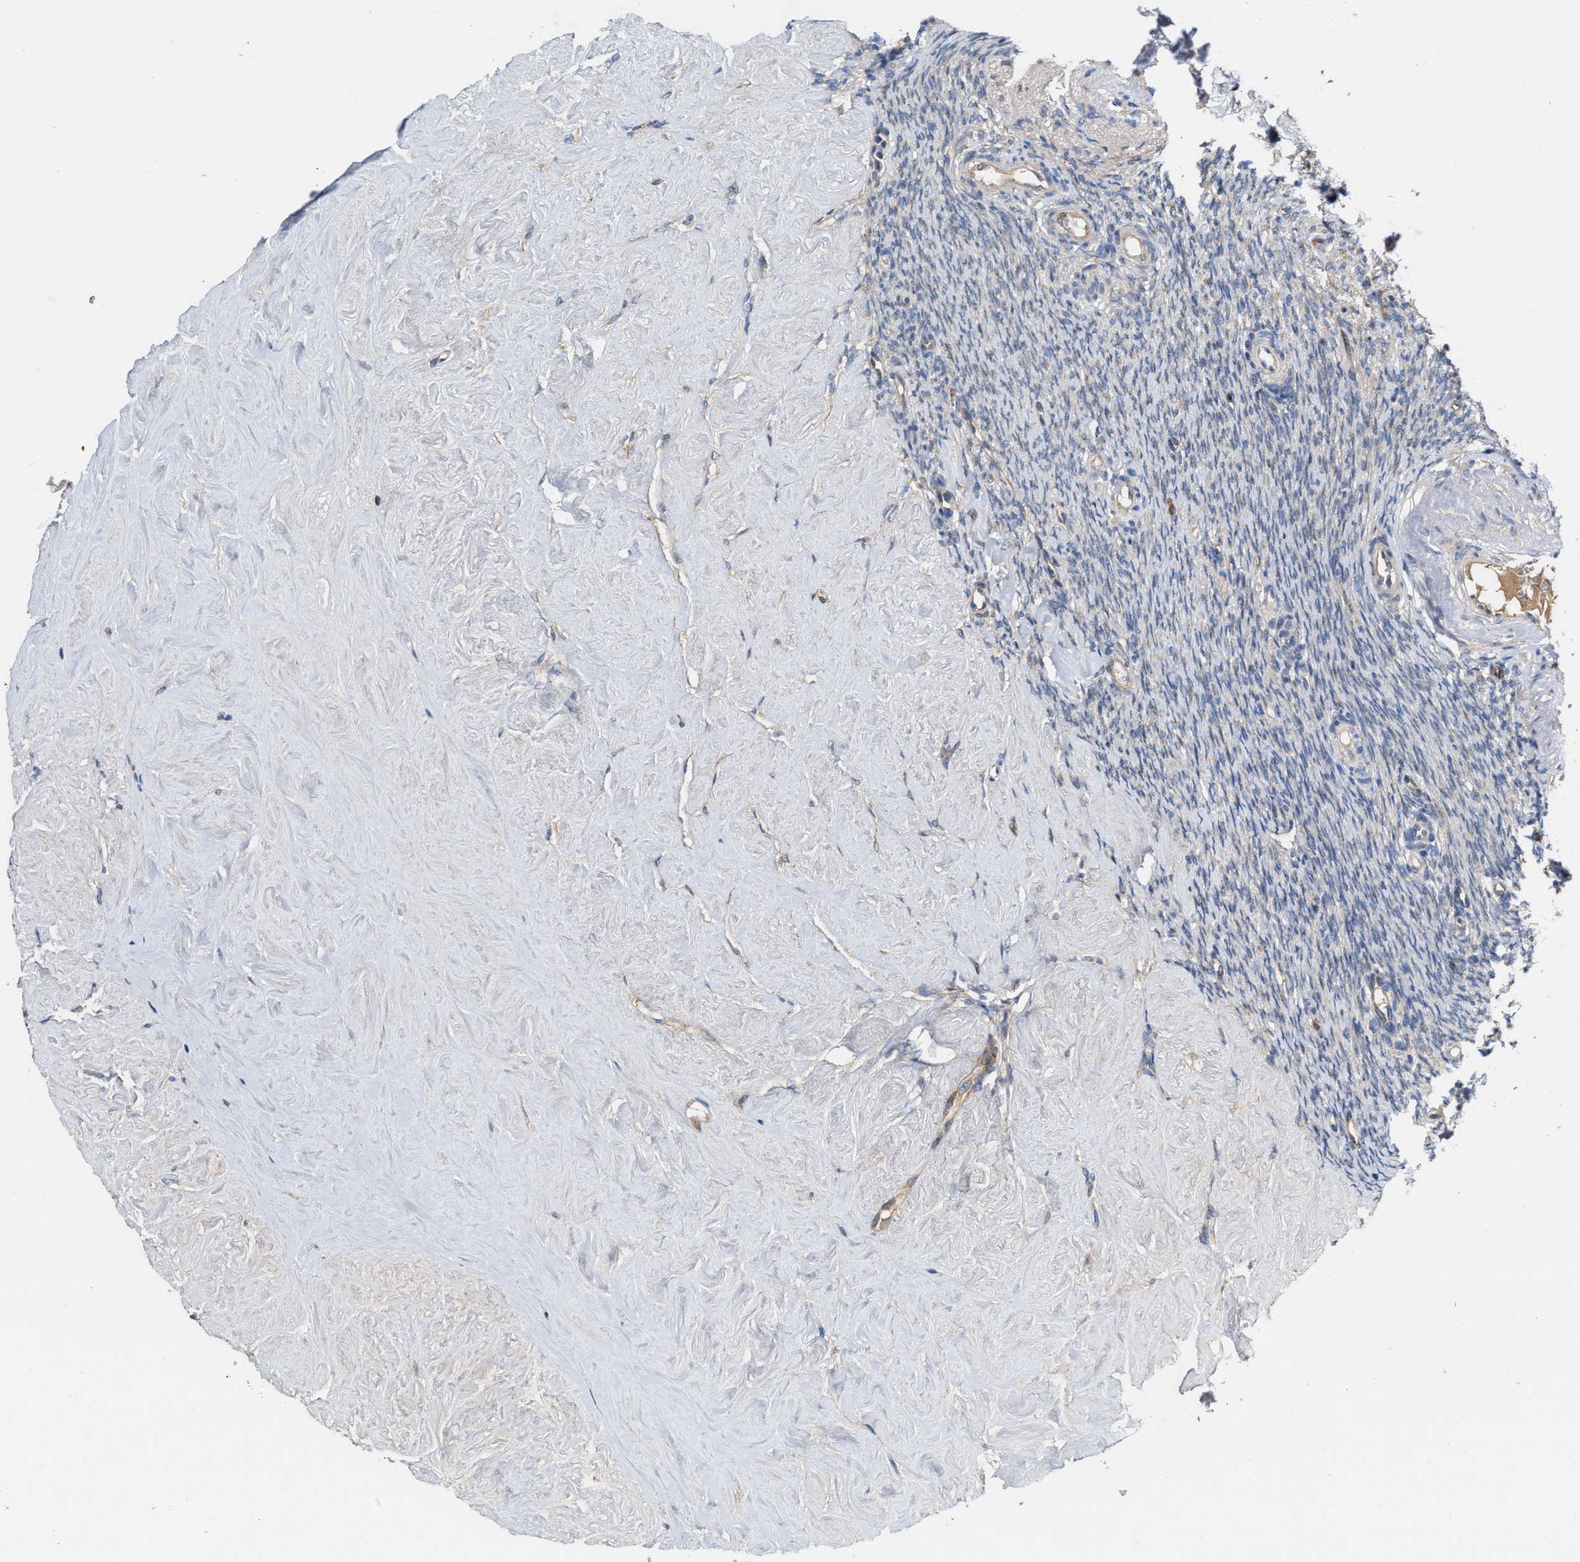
{"staining": {"intensity": "moderate", "quantity": ">75%", "location": "cytoplasmic/membranous"}, "tissue": "ovary", "cell_type": "Follicle cells", "image_type": "normal", "snomed": [{"axis": "morphology", "description": "Normal tissue, NOS"}, {"axis": "topography", "description": "Ovary"}], "caption": "Immunohistochemistry (DAB (3,3'-diaminobenzidine)) staining of benign ovary exhibits moderate cytoplasmic/membranous protein staining in approximately >75% of follicle cells.", "gene": "BBLN", "patient": {"sex": "female", "age": 41}}